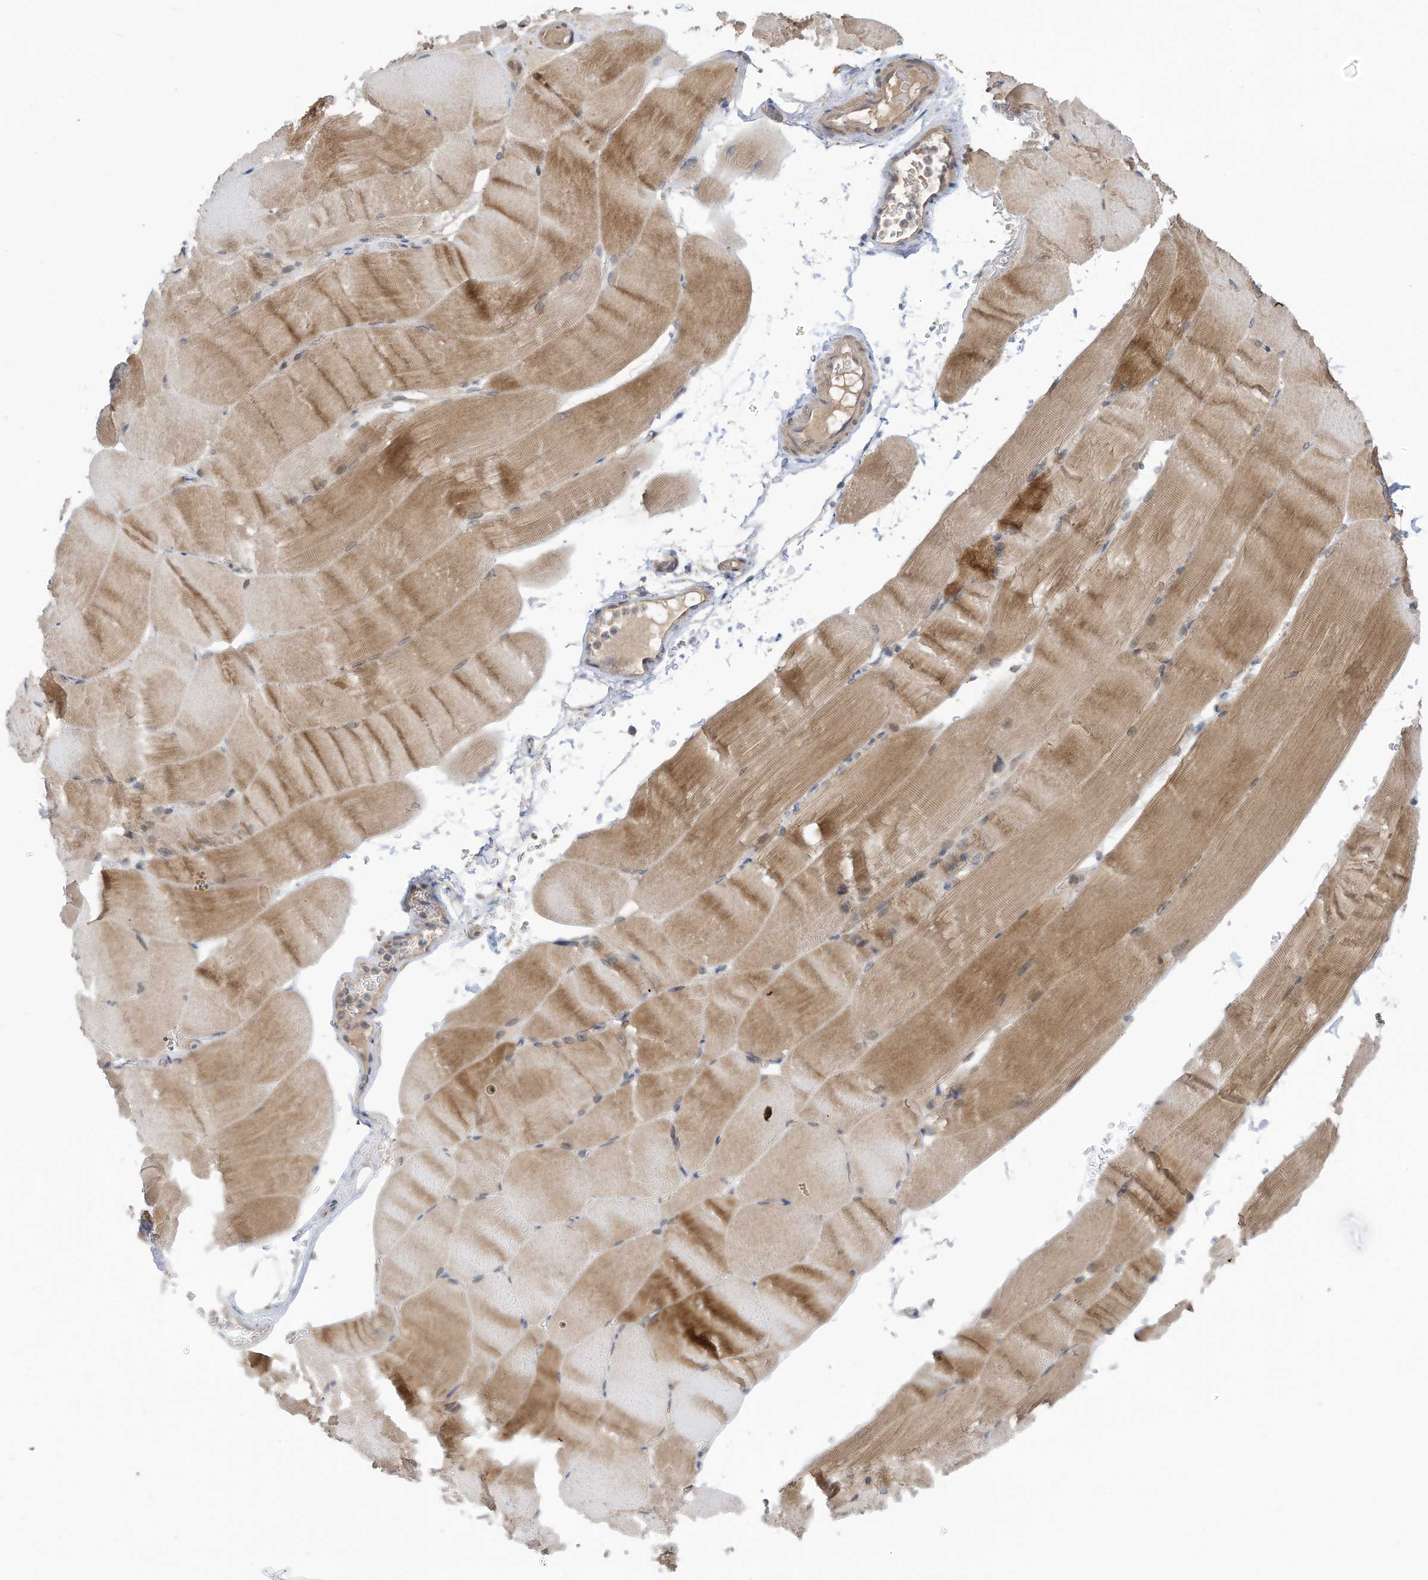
{"staining": {"intensity": "moderate", "quantity": "25%-75%", "location": "cytoplasmic/membranous"}, "tissue": "skeletal muscle", "cell_type": "Myocytes", "image_type": "normal", "snomed": [{"axis": "morphology", "description": "Normal tissue, NOS"}, {"axis": "topography", "description": "Skeletal muscle"}, {"axis": "topography", "description": "Parathyroid gland"}], "caption": "Immunohistochemistry (DAB (3,3'-diaminobenzidine)) staining of normal skeletal muscle reveals moderate cytoplasmic/membranous protein staining in approximately 25%-75% of myocytes.", "gene": "REC8", "patient": {"sex": "female", "age": 37}}